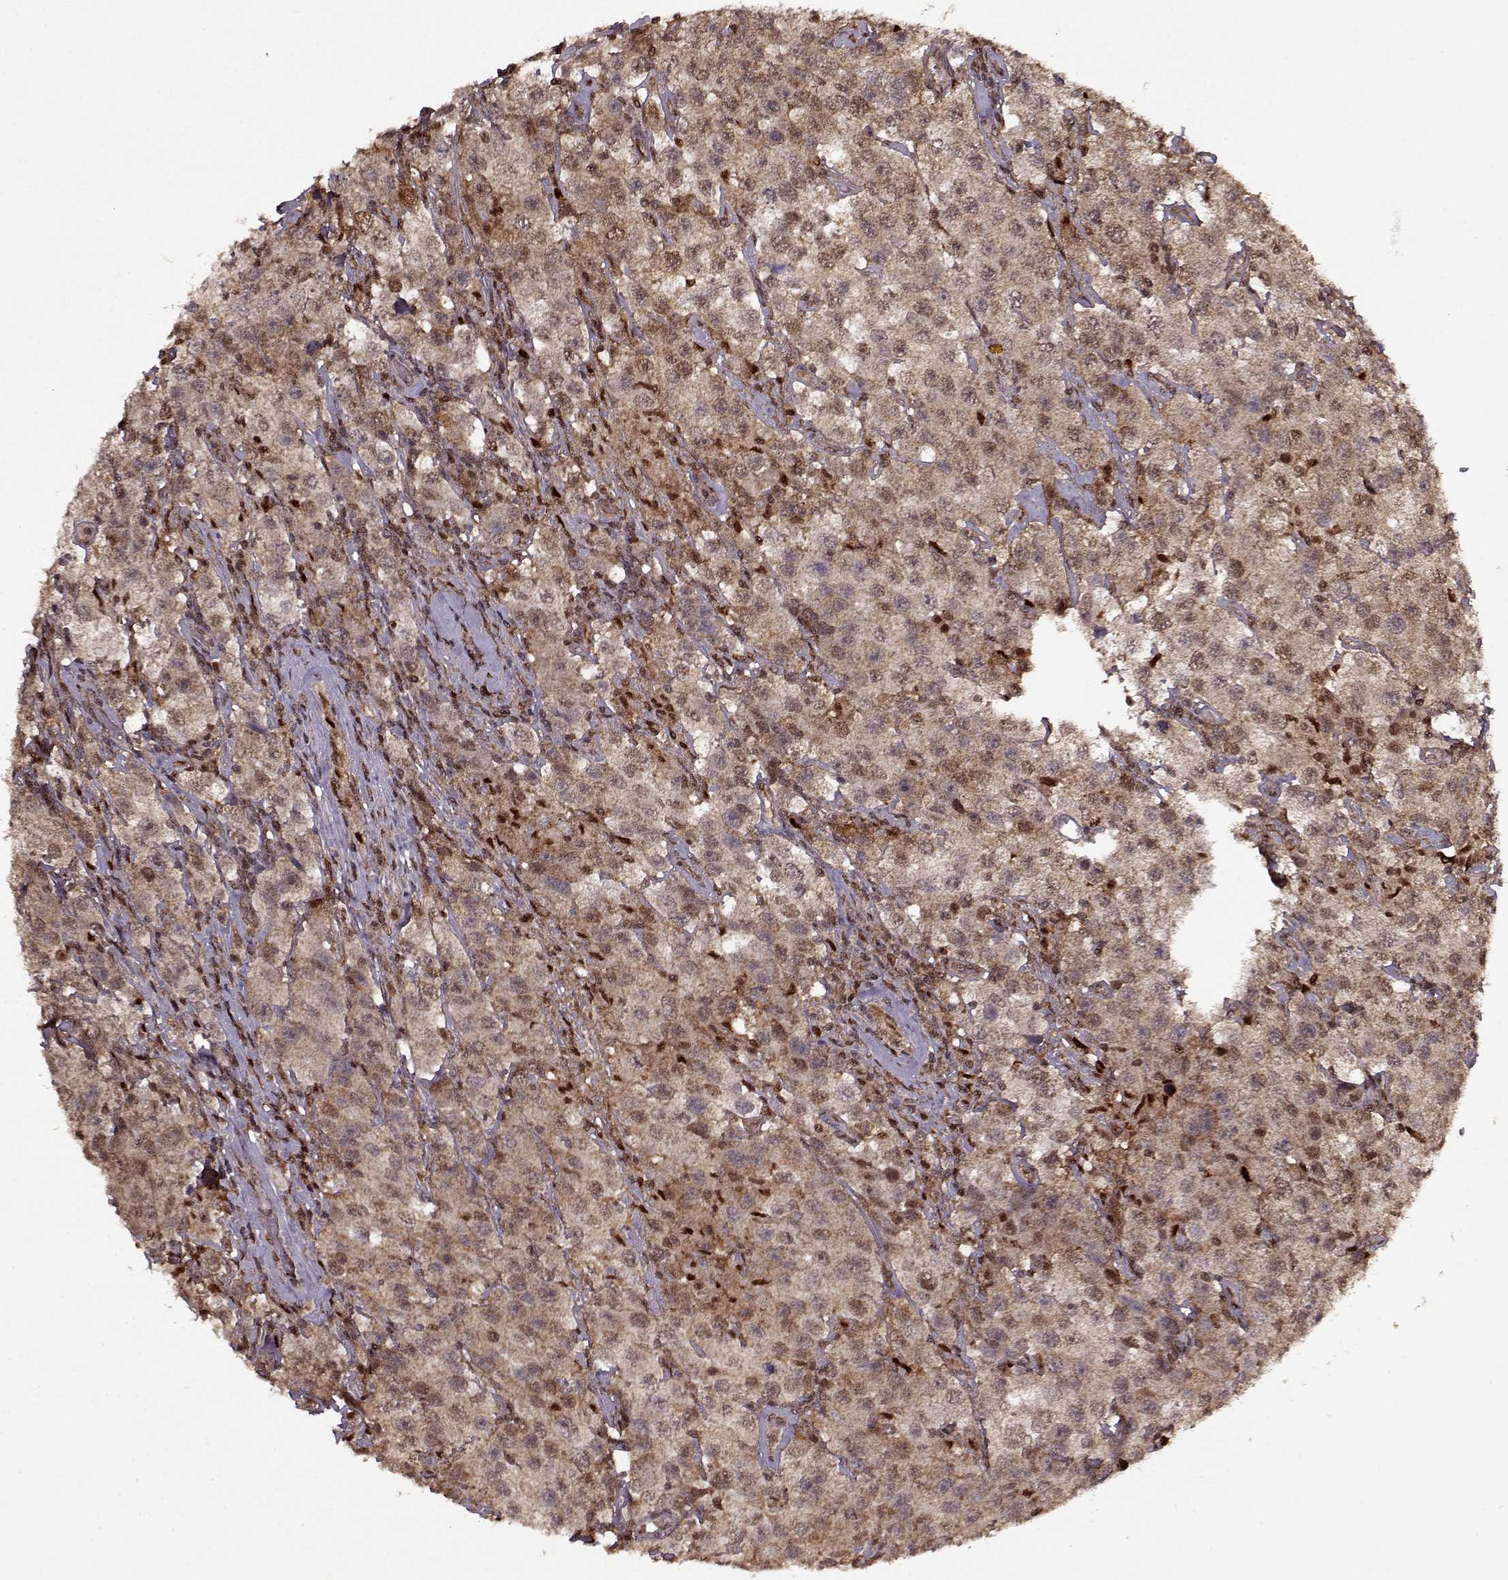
{"staining": {"intensity": "moderate", "quantity": ">75%", "location": "cytoplasmic/membranous"}, "tissue": "testis cancer", "cell_type": "Tumor cells", "image_type": "cancer", "snomed": [{"axis": "morphology", "description": "Seminoma, NOS"}, {"axis": "topography", "description": "Testis"}], "caption": "Immunohistochemical staining of testis cancer shows medium levels of moderate cytoplasmic/membranous protein expression in about >75% of tumor cells.", "gene": "PSMA7", "patient": {"sex": "male", "age": 52}}